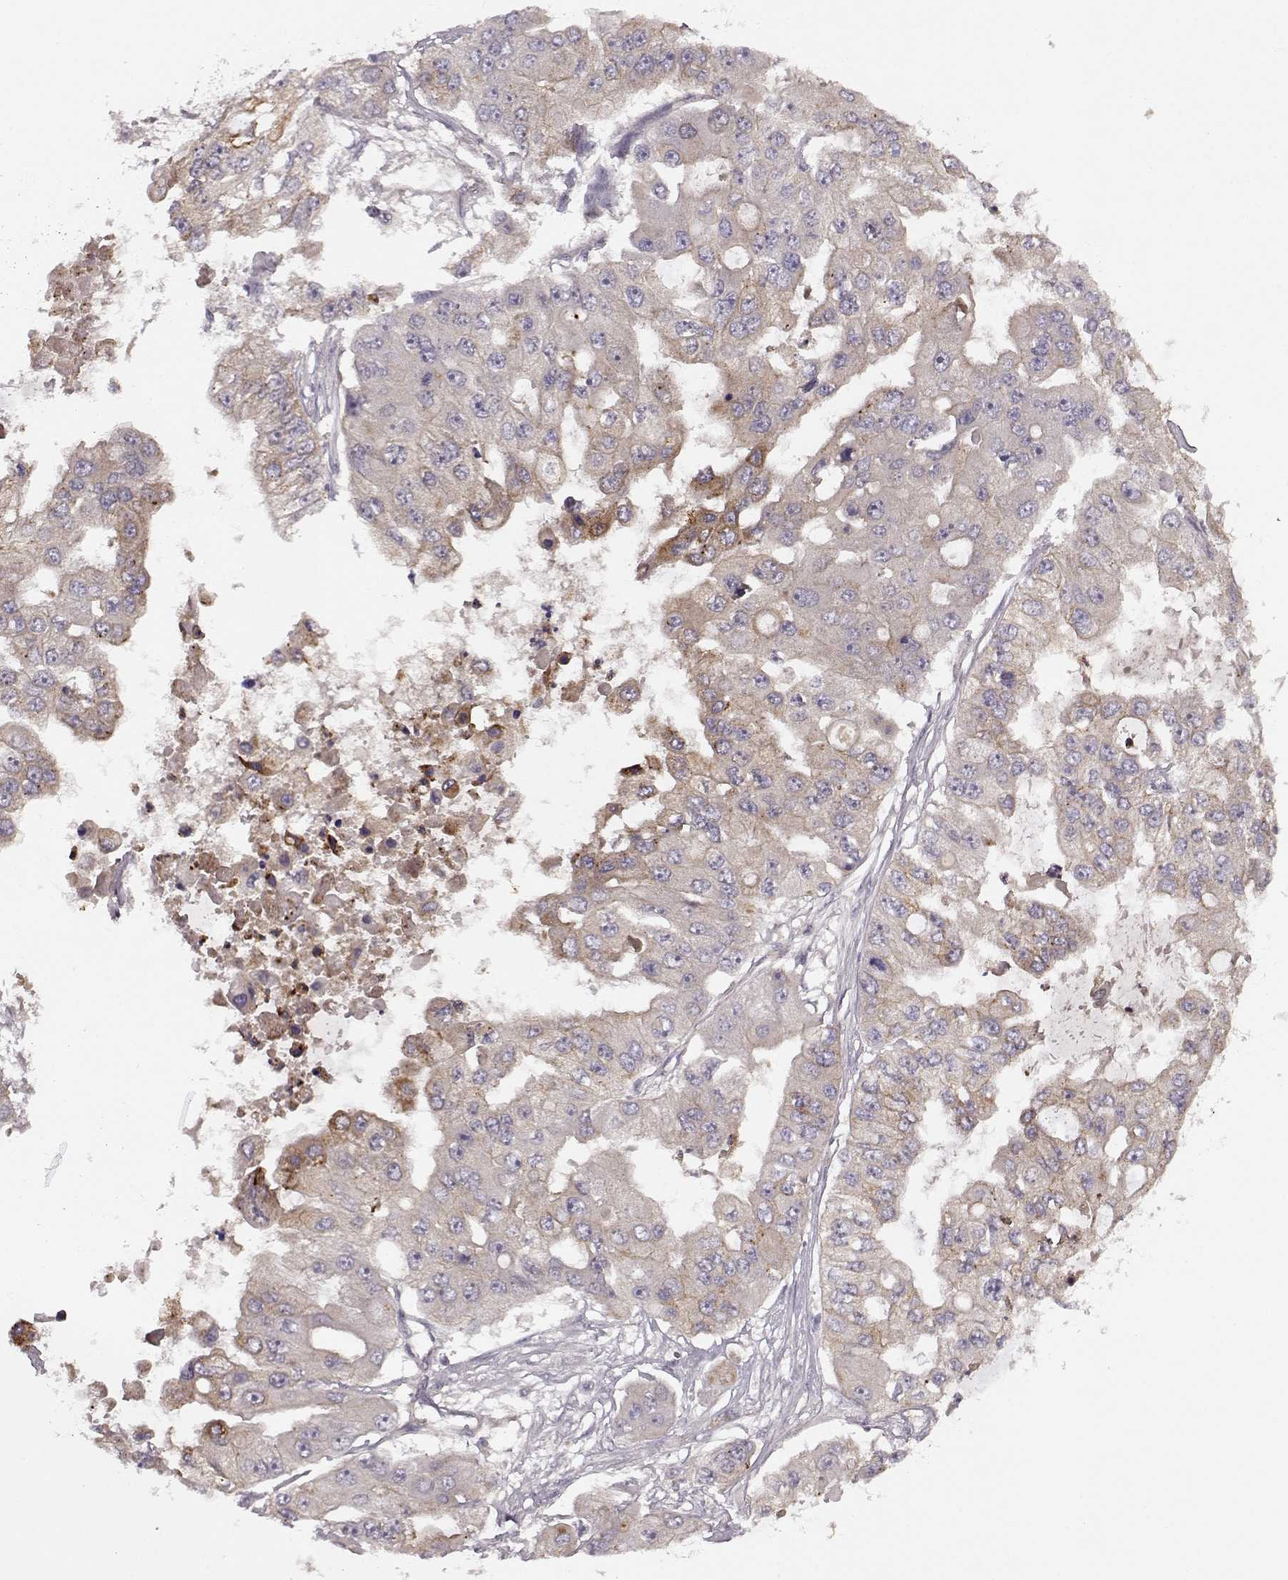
{"staining": {"intensity": "weak", "quantity": "<25%", "location": "cytoplasmic/membranous"}, "tissue": "ovarian cancer", "cell_type": "Tumor cells", "image_type": "cancer", "snomed": [{"axis": "morphology", "description": "Cystadenocarcinoma, serous, NOS"}, {"axis": "topography", "description": "Ovary"}], "caption": "Immunohistochemistry (IHC) of human ovarian serous cystadenocarcinoma exhibits no expression in tumor cells.", "gene": "IFRD2", "patient": {"sex": "female", "age": 56}}